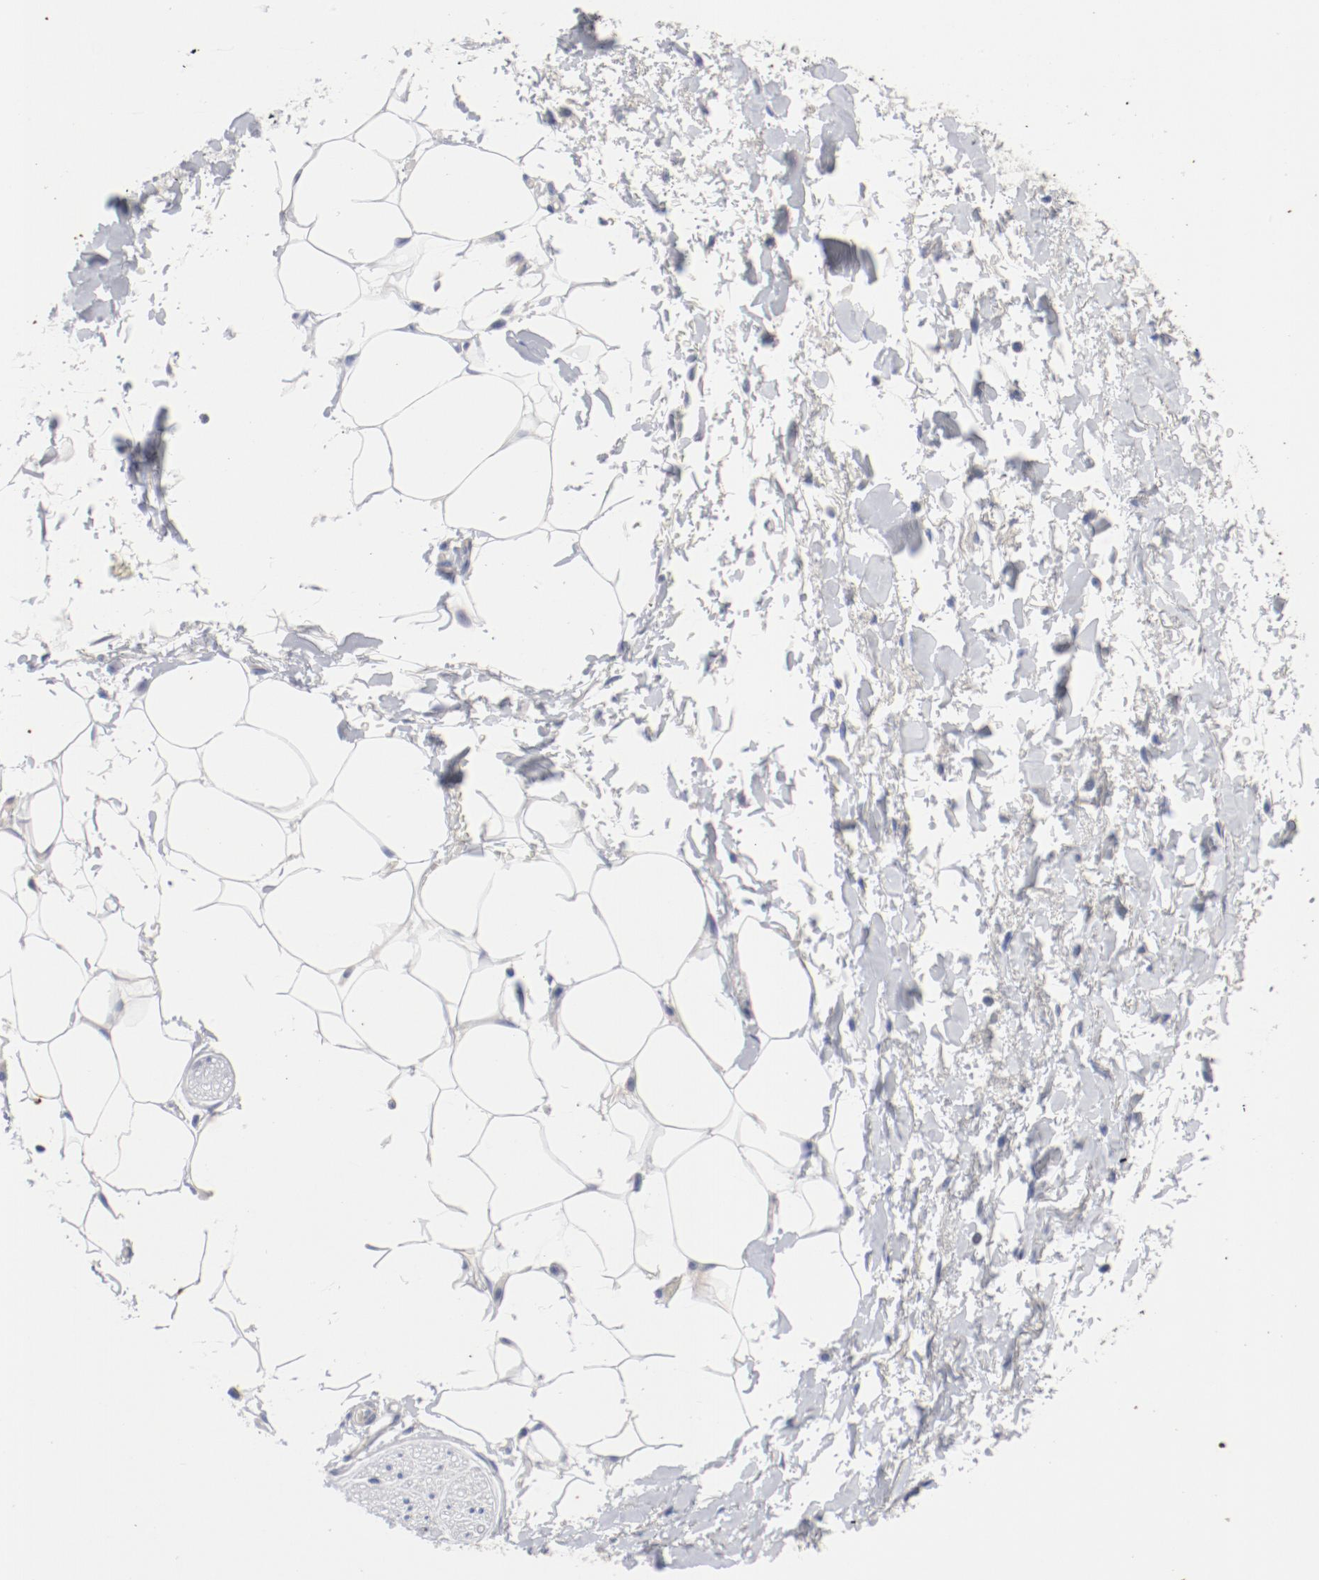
{"staining": {"intensity": "negative", "quantity": "none", "location": "none"}, "tissue": "adipose tissue", "cell_type": "Adipocytes", "image_type": "normal", "snomed": [{"axis": "morphology", "description": "Normal tissue, NOS"}, {"axis": "topography", "description": "Soft tissue"}, {"axis": "topography", "description": "Peripheral nerve tissue"}], "caption": "Adipocytes show no significant staining in benign adipose tissue. (Brightfield microscopy of DAB (3,3'-diaminobenzidine) immunohistochemistry (IHC) at high magnification).", "gene": "TSPAN6", "patient": {"sex": "female", "age": 71}}